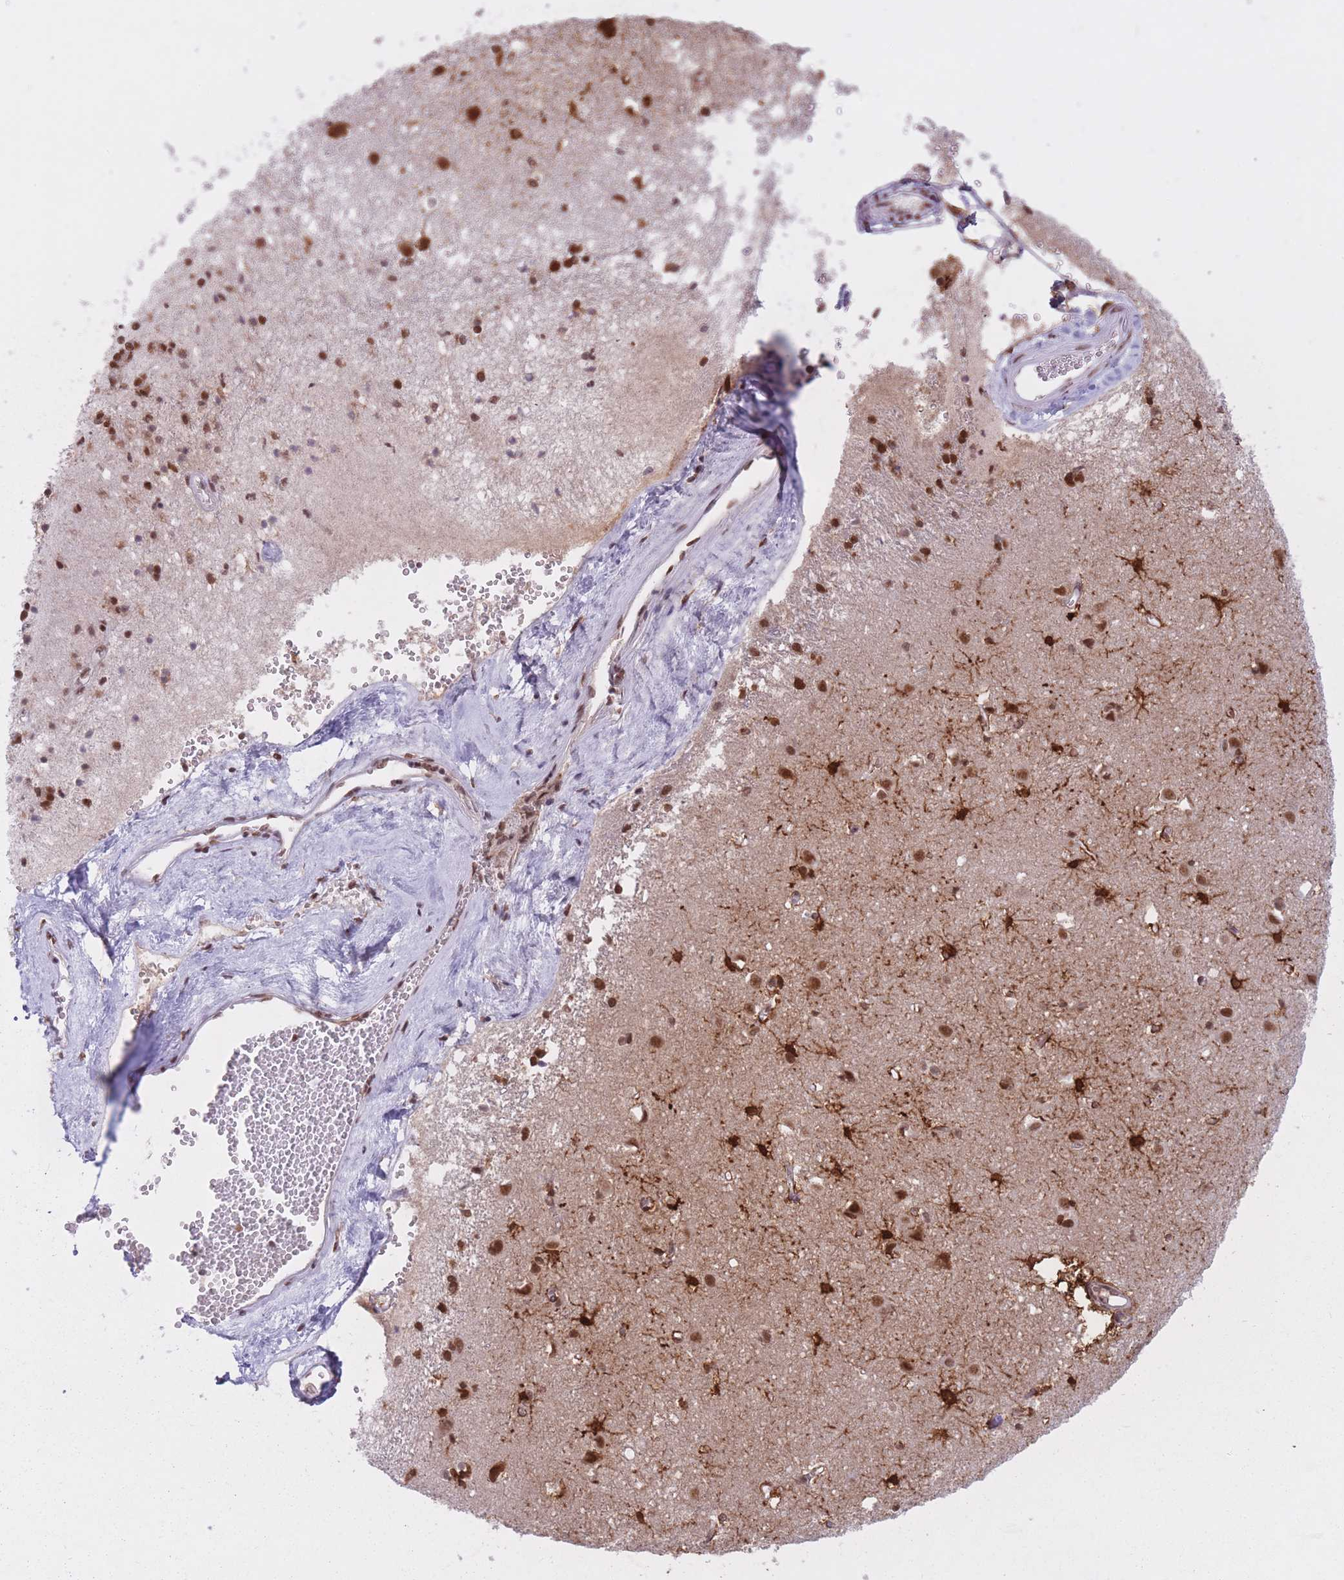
{"staining": {"intensity": "strong", "quantity": ">75%", "location": "cytoplasmic/membranous,nuclear"}, "tissue": "caudate", "cell_type": "Glial cells", "image_type": "normal", "snomed": [{"axis": "morphology", "description": "Normal tissue, NOS"}, {"axis": "topography", "description": "Lateral ventricle wall"}], "caption": "Brown immunohistochemical staining in benign human caudate reveals strong cytoplasmic/membranous,nuclear staining in approximately >75% of glial cells.", "gene": "HNRNPUL1", "patient": {"sex": "male", "age": 37}}